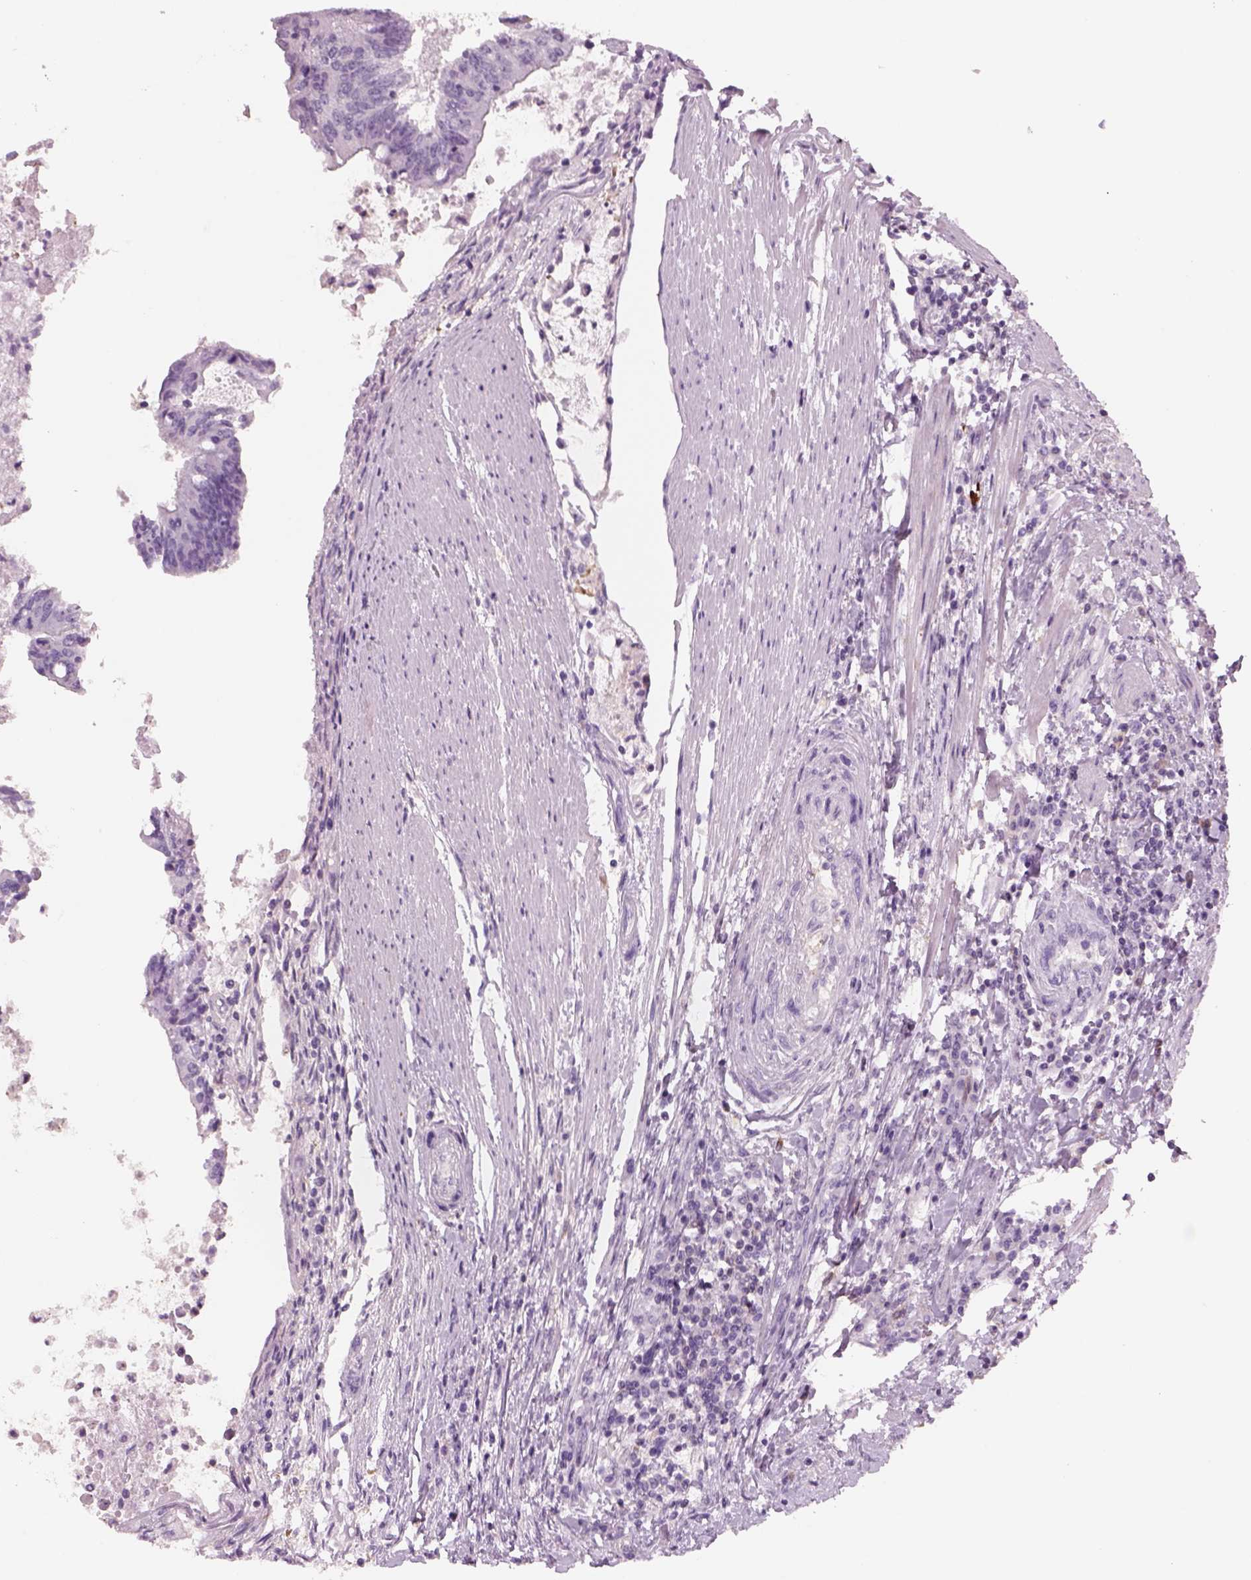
{"staining": {"intensity": "negative", "quantity": "none", "location": "none"}, "tissue": "colorectal cancer", "cell_type": "Tumor cells", "image_type": "cancer", "snomed": [{"axis": "morphology", "description": "Adenocarcinoma, NOS"}, {"axis": "topography", "description": "Colon"}], "caption": "IHC image of human colorectal adenocarcinoma stained for a protein (brown), which reveals no positivity in tumor cells.", "gene": "SLC1A7", "patient": {"sex": "female", "age": 70}}